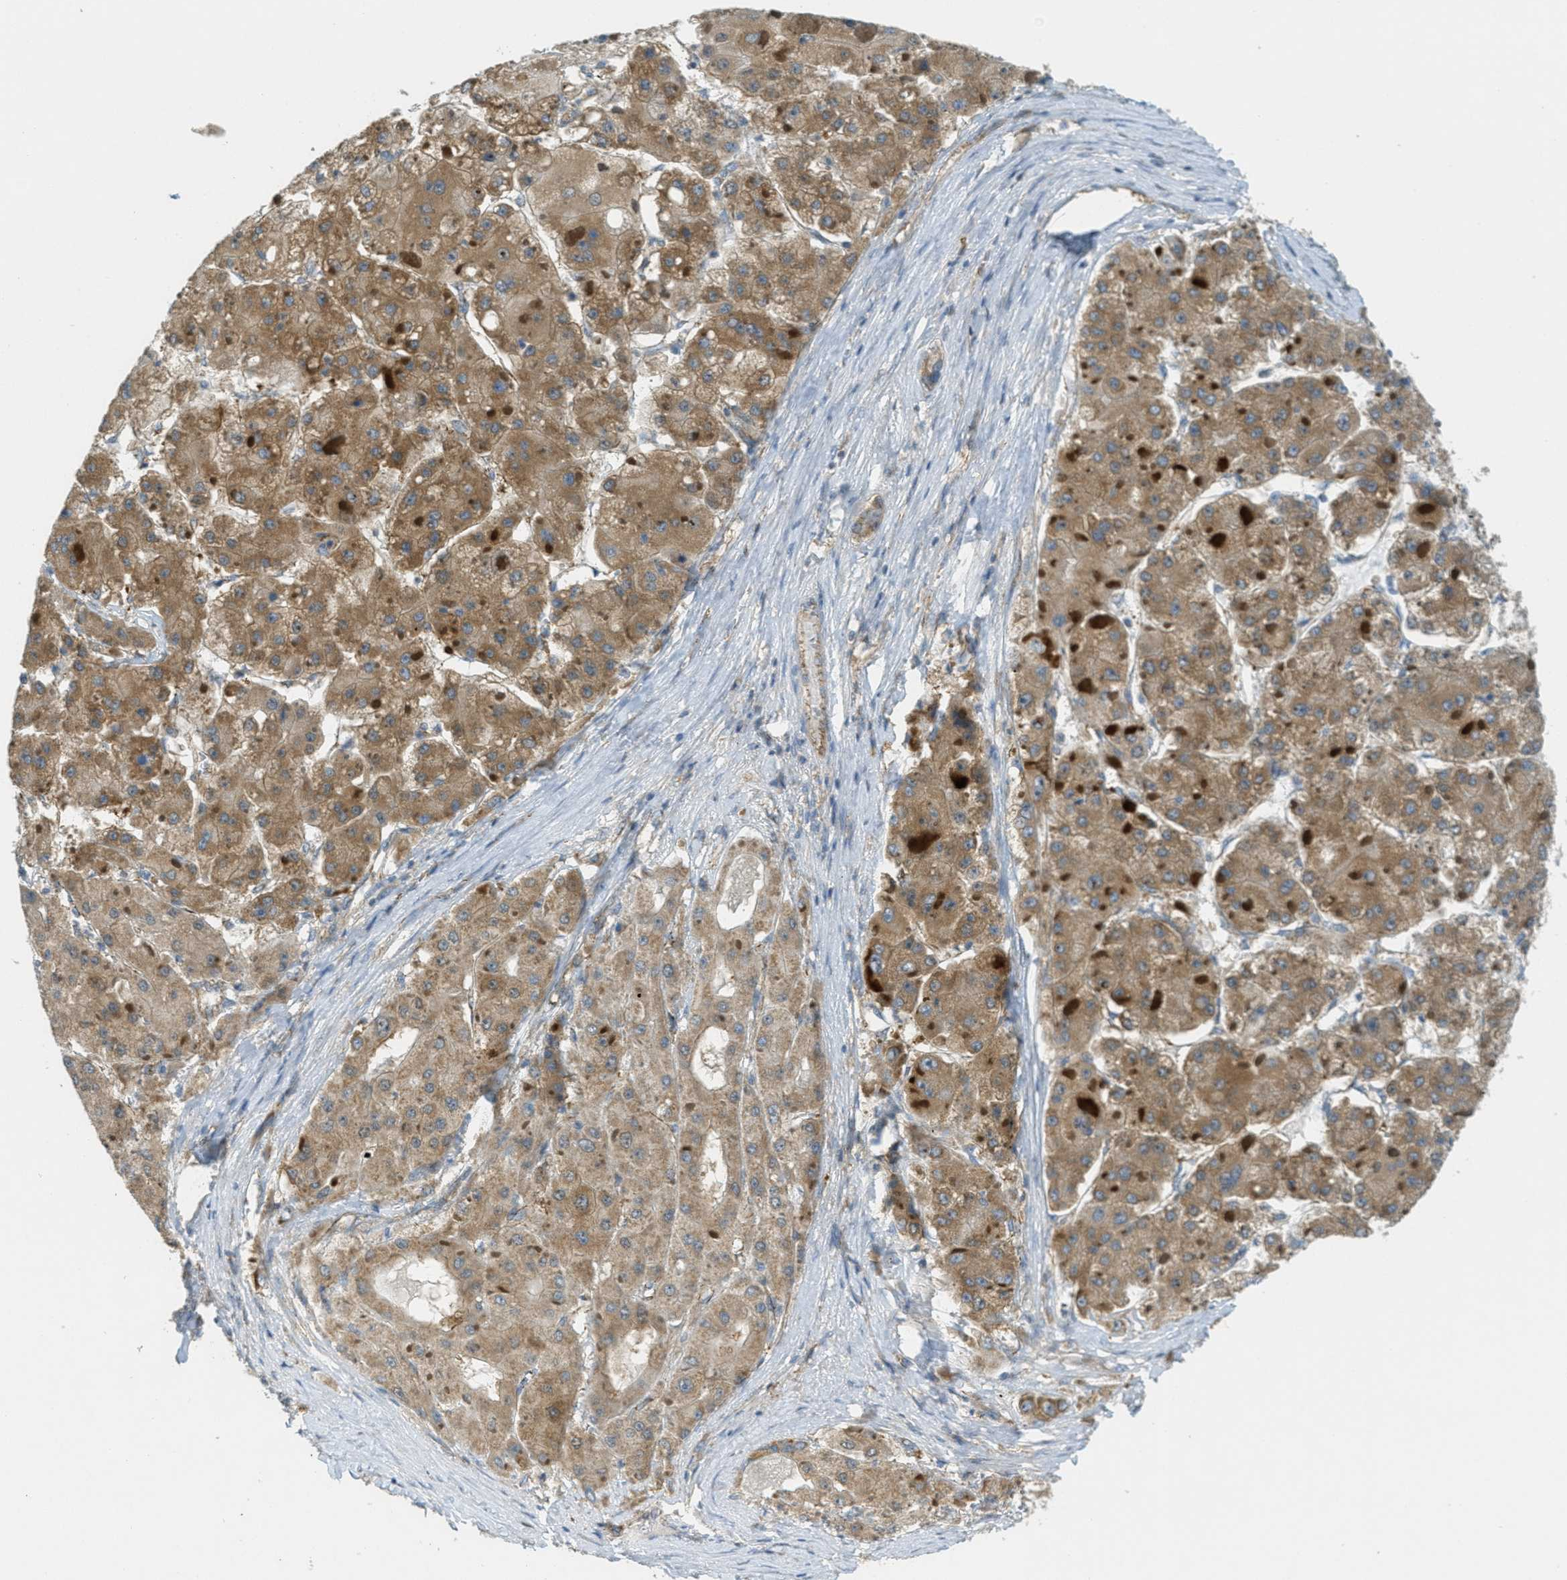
{"staining": {"intensity": "moderate", "quantity": ">75%", "location": "cytoplasmic/membranous"}, "tissue": "liver cancer", "cell_type": "Tumor cells", "image_type": "cancer", "snomed": [{"axis": "morphology", "description": "Carcinoma, Hepatocellular, NOS"}, {"axis": "topography", "description": "Liver"}], "caption": "This is a histology image of immunohistochemistry (IHC) staining of hepatocellular carcinoma (liver), which shows moderate expression in the cytoplasmic/membranous of tumor cells.", "gene": "JCAD", "patient": {"sex": "female", "age": 73}}